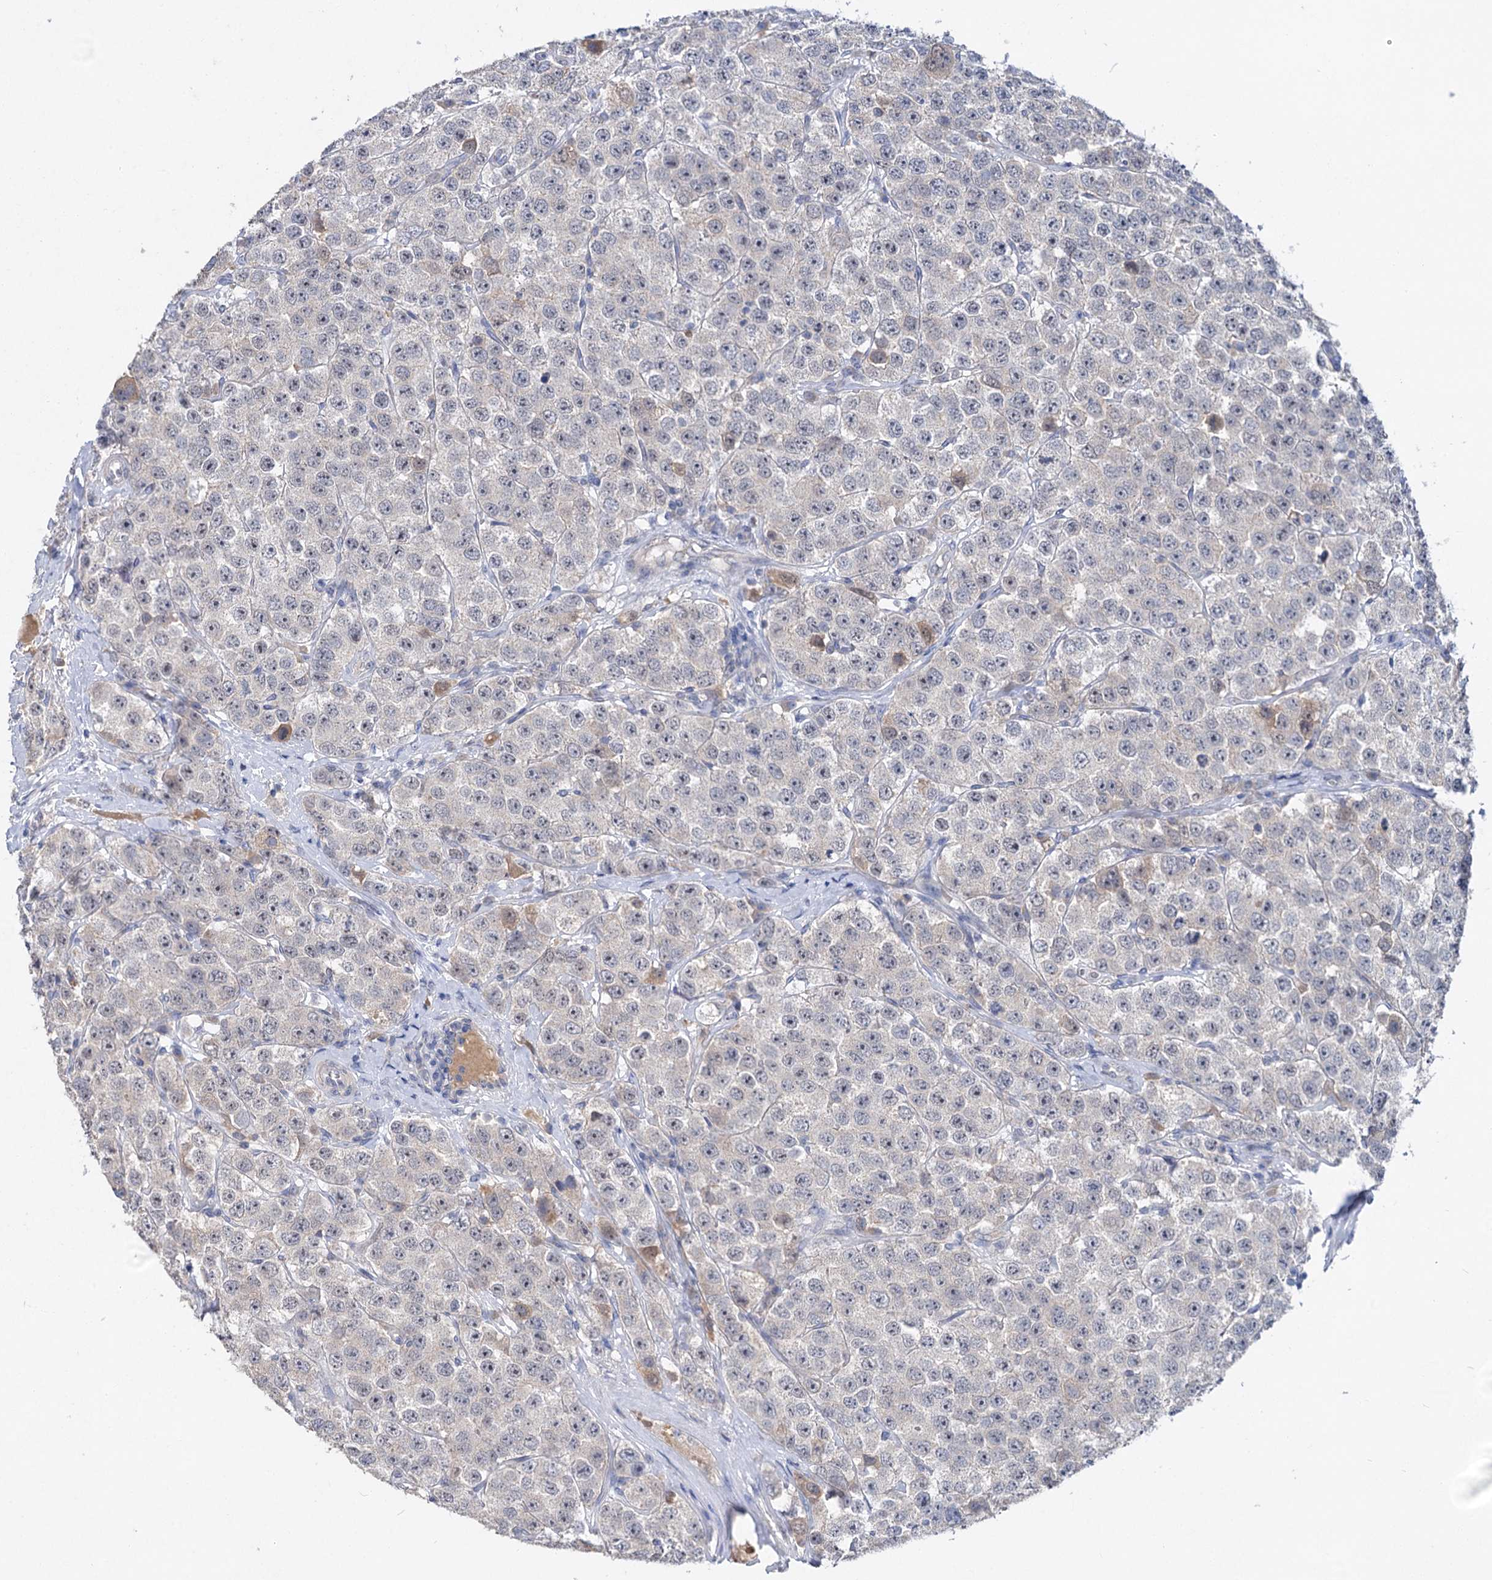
{"staining": {"intensity": "negative", "quantity": "none", "location": "none"}, "tissue": "testis cancer", "cell_type": "Tumor cells", "image_type": "cancer", "snomed": [{"axis": "morphology", "description": "Seminoma, NOS"}, {"axis": "topography", "description": "Testis"}], "caption": "High power microscopy micrograph of an IHC image of testis cancer (seminoma), revealing no significant expression in tumor cells. (Brightfield microscopy of DAB (3,3'-diaminobenzidine) immunohistochemistry at high magnification).", "gene": "ATP4A", "patient": {"sex": "male", "age": 28}}